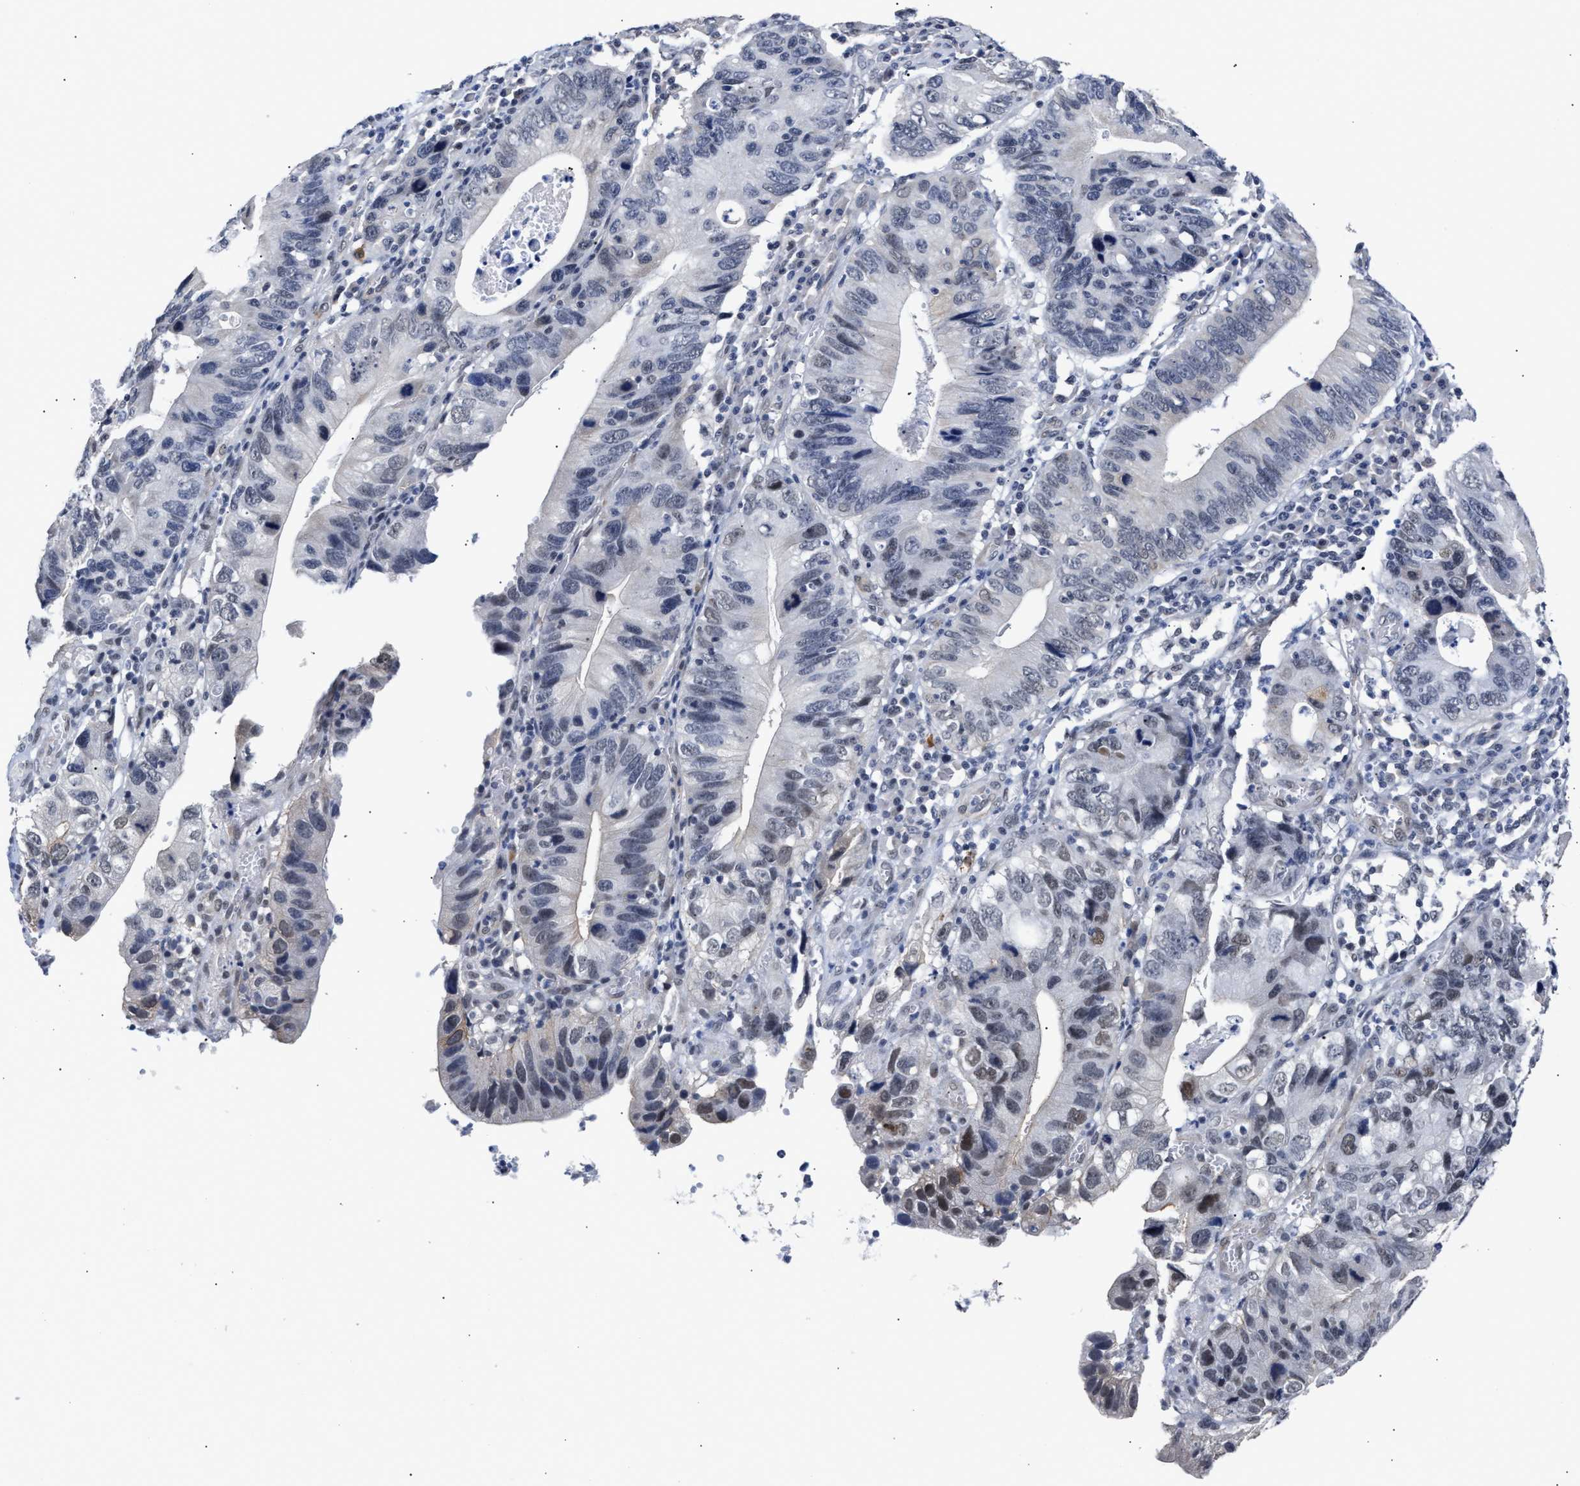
{"staining": {"intensity": "moderate", "quantity": "<25%", "location": "nuclear"}, "tissue": "stomach cancer", "cell_type": "Tumor cells", "image_type": "cancer", "snomed": [{"axis": "morphology", "description": "Adenocarcinoma, NOS"}, {"axis": "topography", "description": "Stomach"}], "caption": "This photomicrograph demonstrates immunohistochemistry (IHC) staining of stomach adenocarcinoma, with low moderate nuclear positivity in approximately <25% of tumor cells.", "gene": "AHNAK2", "patient": {"sex": "male", "age": 59}}